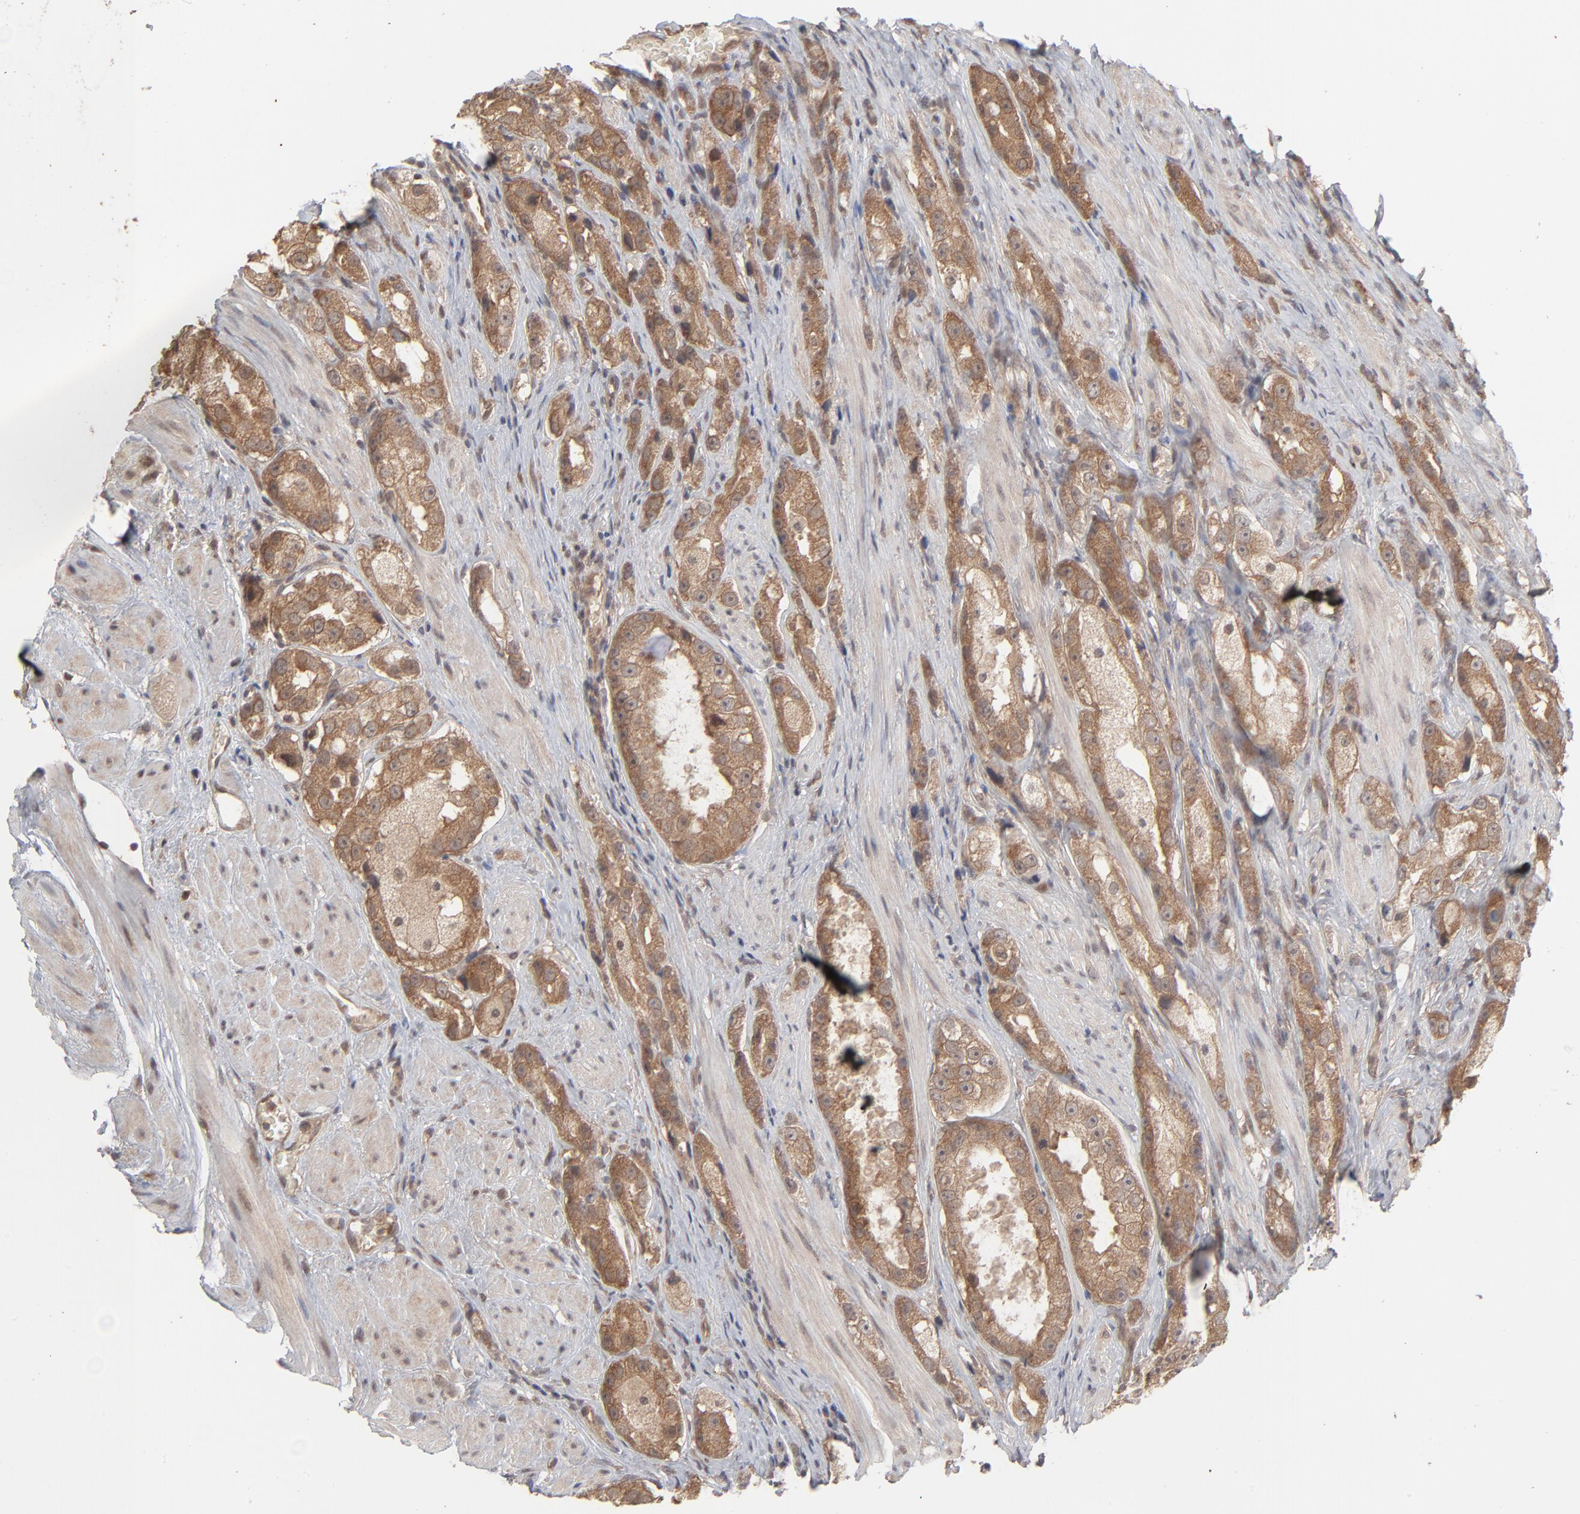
{"staining": {"intensity": "moderate", "quantity": ">75%", "location": "cytoplasmic/membranous"}, "tissue": "prostate cancer", "cell_type": "Tumor cells", "image_type": "cancer", "snomed": [{"axis": "morphology", "description": "Adenocarcinoma, High grade"}, {"axis": "topography", "description": "Prostate"}], "caption": "This image demonstrates IHC staining of prostate high-grade adenocarcinoma, with medium moderate cytoplasmic/membranous expression in about >75% of tumor cells.", "gene": "SCFD1", "patient": {"sex": "male", "age": 63}}